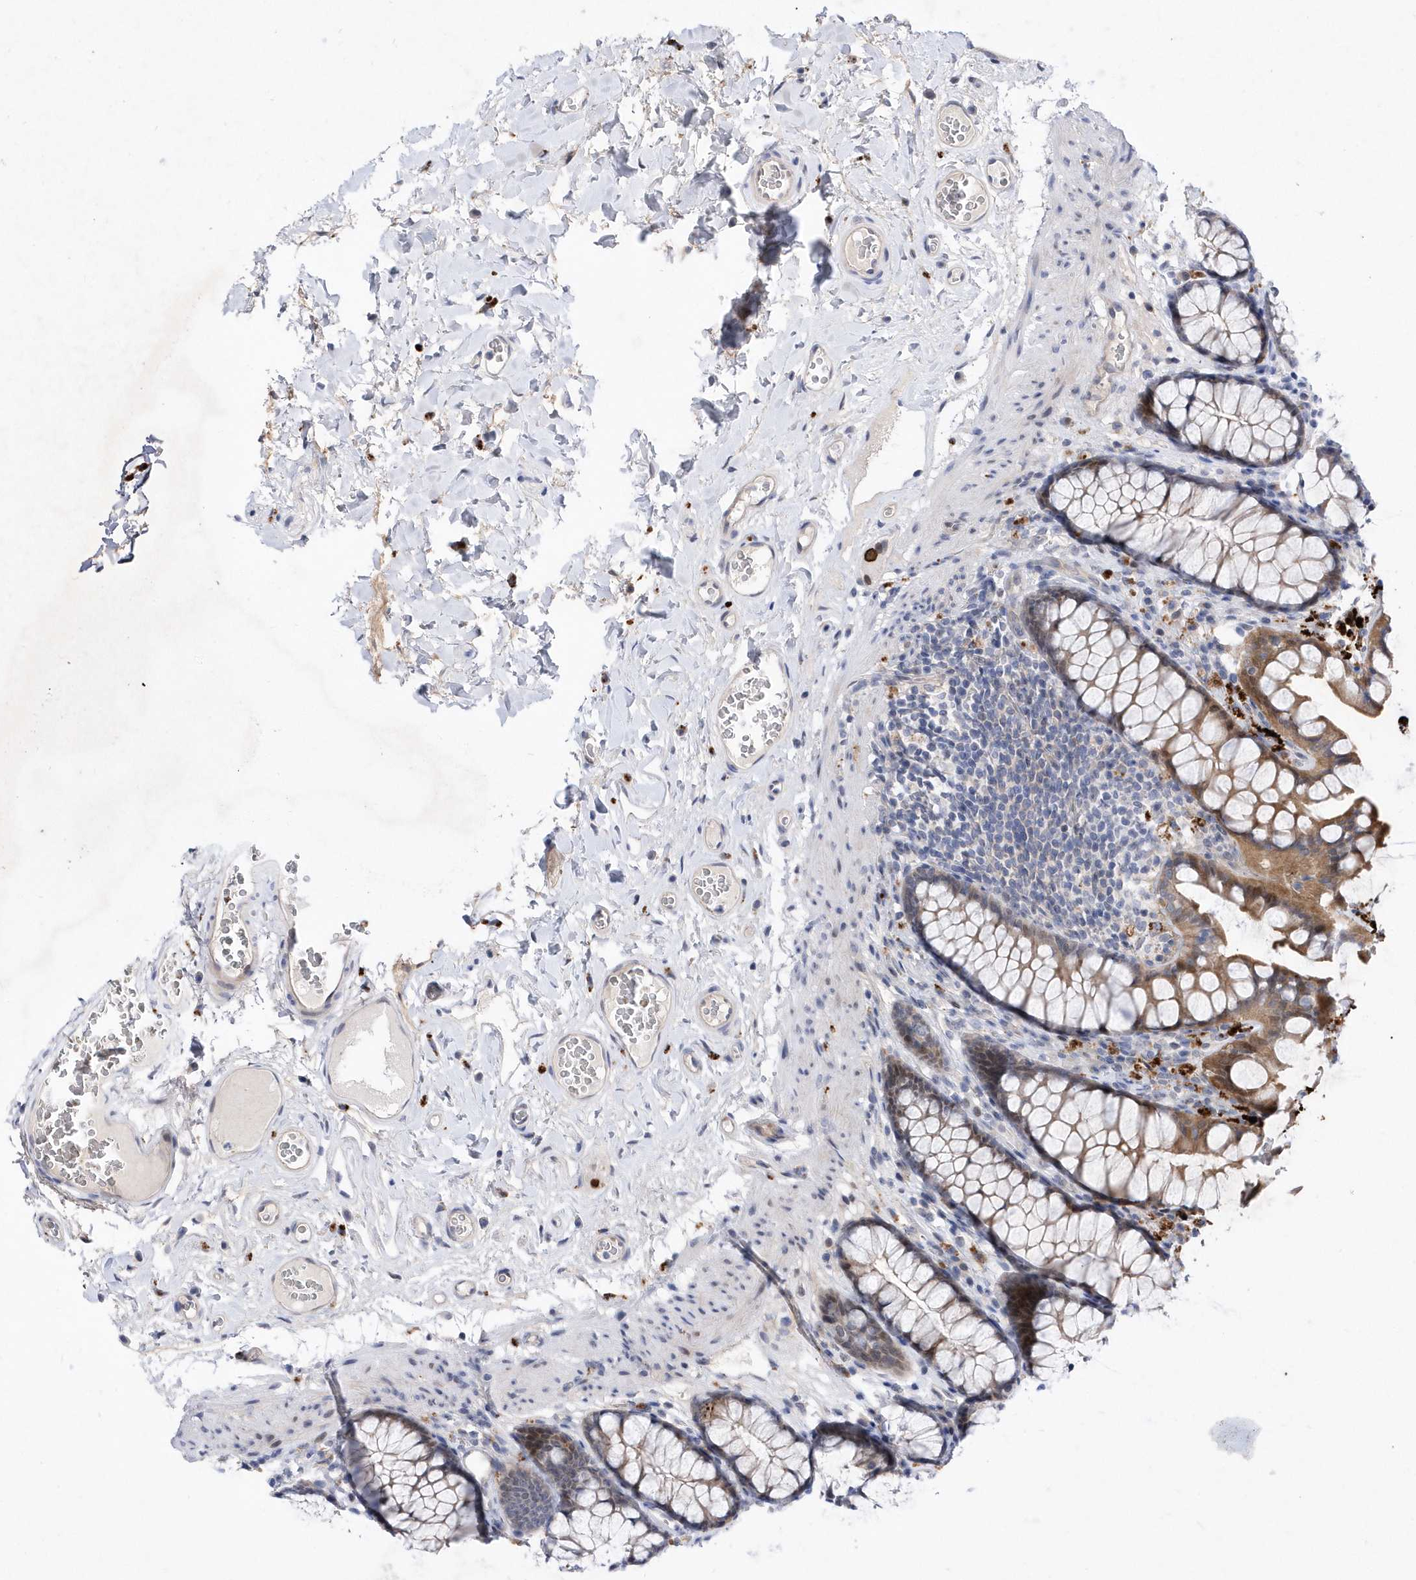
{"staining": {"intensity": "weak", "quantity": "25%-75%", "location": "cytoplasmic/membranous"}, "tissue": "colon", "cell_type": "Endothelial cells", "image_type": "normal", "snomed": [{"axis": "morphology", "description": "Normal tissue, NOS"}, {"axis": "topography", "description": "Colon"}], "caption": "Protein expression analysis of unremarkable colon shows weak cytoplasmic/membranous expression in about 25%-75% of endothelial cells. The staining was performed using DAB to visualize the protein expression in brown, while the nuclei were stained in blue with hematoxylin (Magnification: 20x).", "gene": "ZNF875", "patient": {"sex": "female", "age": 55}}